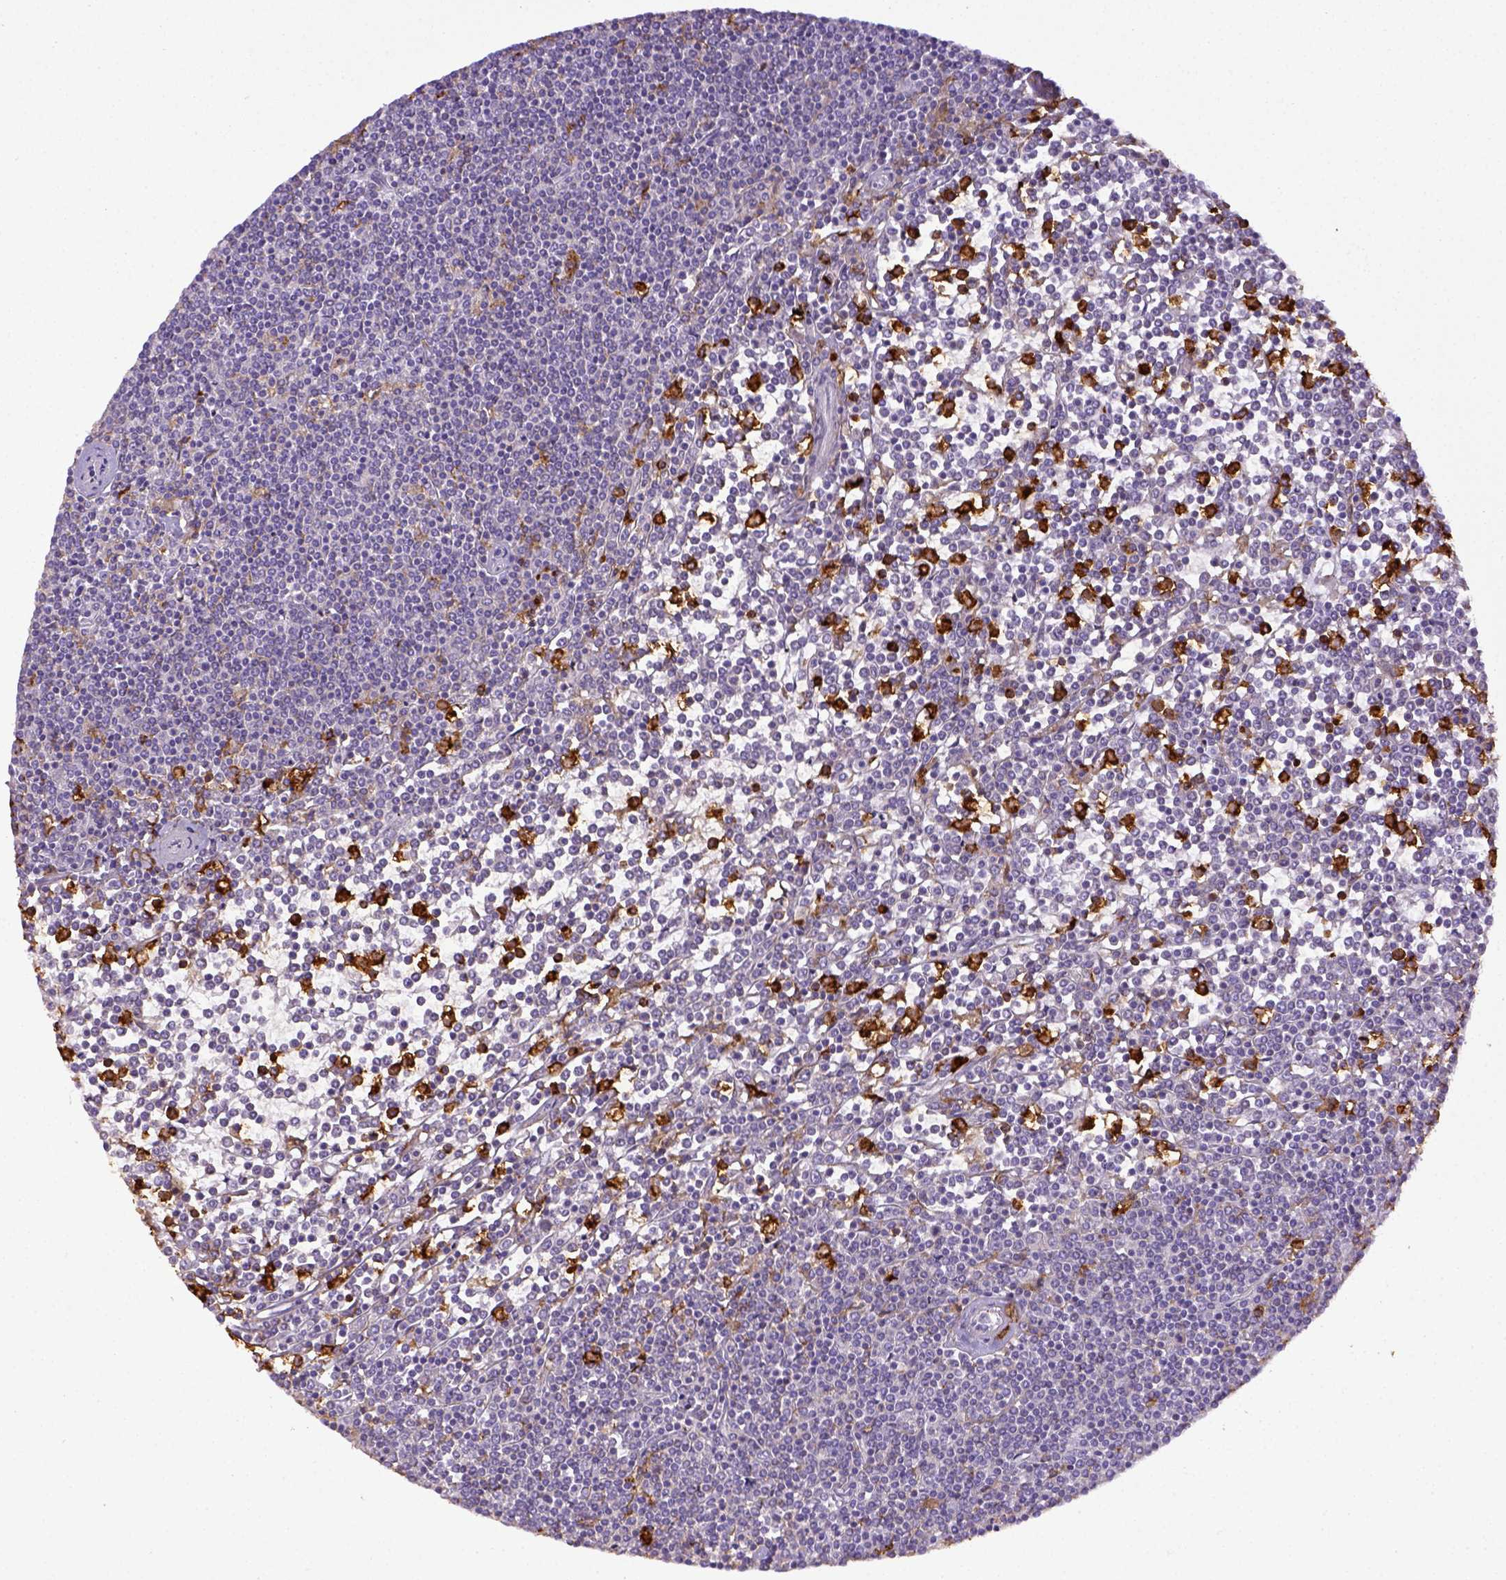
{"staining": {"intensity": "negative", "quantity": "none", "location": "none"}, "tissue": "lymphoma", "cell_type": "Tumor cells", "image_type": "cancer", "snomed": [{"axis": "morphology", "description": "Malignant lymphoma, non-Hodgkin's type, Low grade"}, {"axis": "topography", "description": "Spleen"}], "caption": "Immunohistochemistry of low-grade malignant lymphoma, non-Hodgkin's type reveals no expression in tumor cells.", "gene": "ITGAM", "patient": {"sex": "female", "age": 19}}